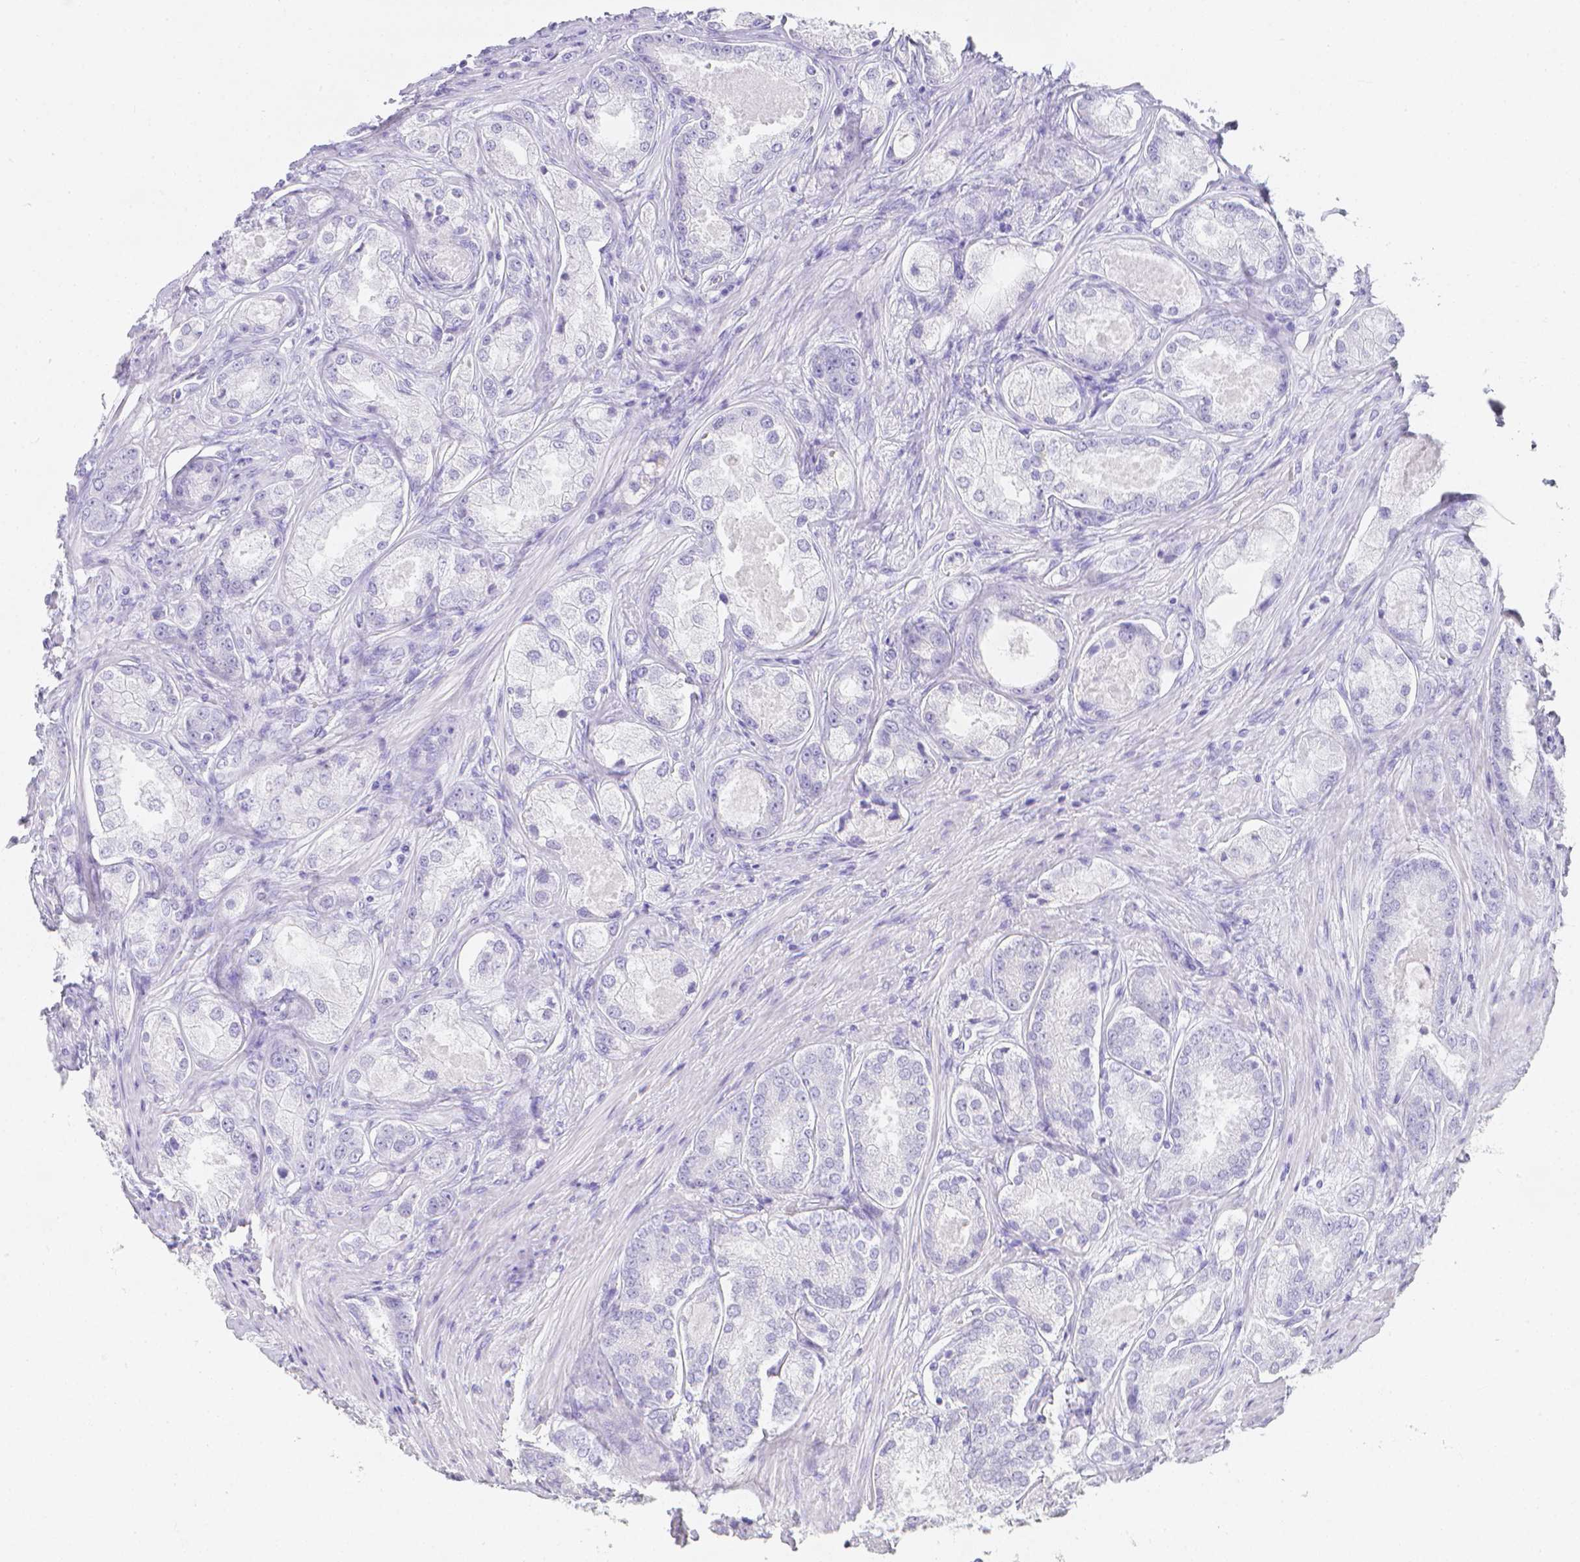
{"staining": {"intensity": "negative", "quantity": "none", "location": "none"}, "tissue": "prostate cancer", "cell_type": "Tumor cells", "image_type": "cancer", "snomed": [{"axis": "morphology", "description": "Adenocarcinoma, Low grade"}, {"axis": "topography", "description": "Prostate"}], "caption": "The micrograph demonstrates no staining of tumor cells in prostate cancer (low-grade adenocarcinoma).", "gene": "LGALS4", "patient": {"sex": "male", "age": 68}}